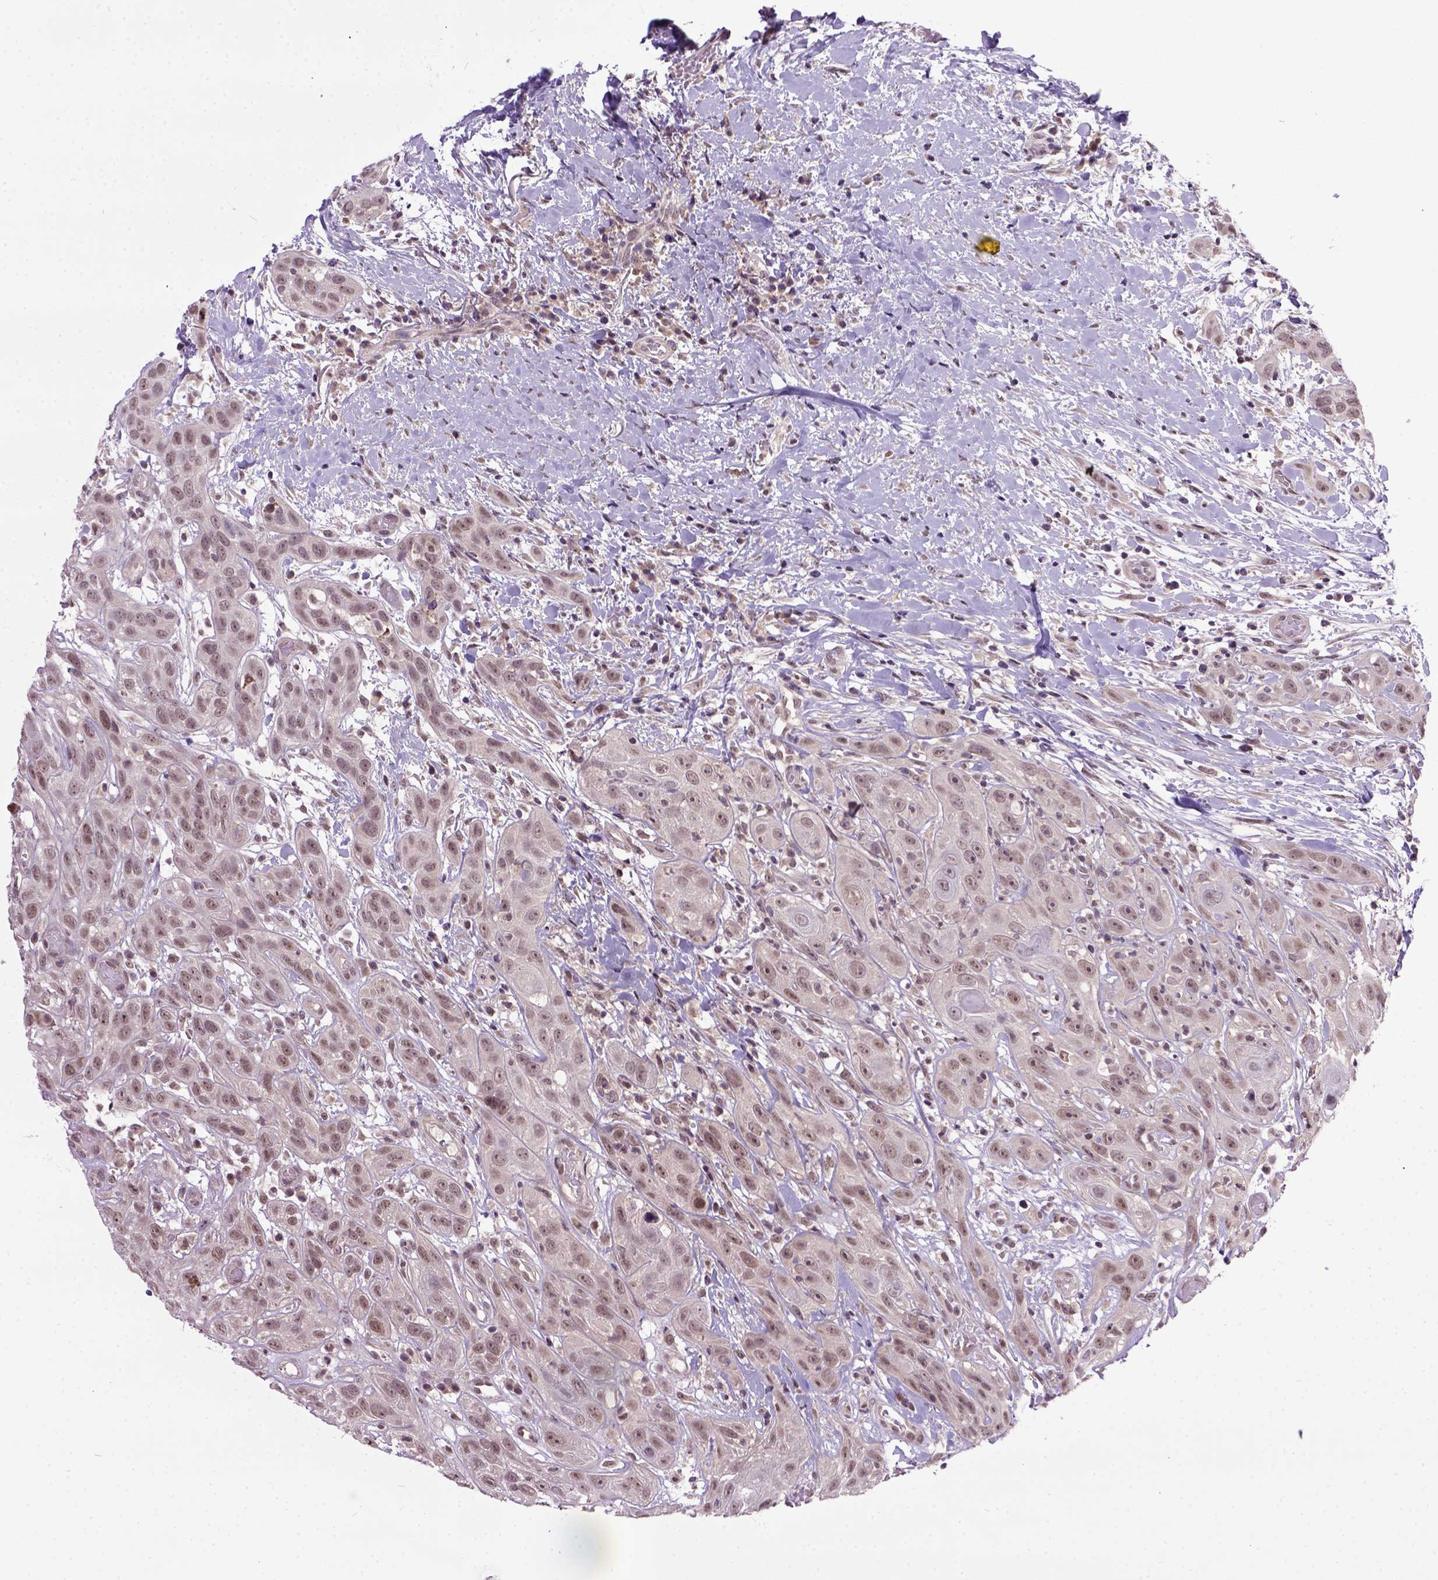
{"staining": {"intensity": "moderate", "quantity": "<25%", "location": "nuclear"}, "tissue": "head and neck cancer", "cell_type": "Tumor cells", "image_type": "cancer", "snomed": [{"axis": "morphology", "description": "Normal tissue, NOS"}, {"axis": "morphology", "description": "Squamous cell carcinoma, NOS"}, {"axis": "topography", "description": "Oral tissue"}, {"axis": "topography", "description": "Salivary gland"}, {"axis": "topography", "description": "Head-Neck"}], "caption": "Immunohistochemistry (IHC) staining of head and neck cancer (squamous cell carcinoma), which exhibits low levels of moderate nuclear expression in about <25% of tumor cells indicating moderate nuclear protein positivity. The staining was performed using DAB (3,3'-diaminobenzidine) (brown) for protein detection and nuclei were counterstained in hematoxylin (blue).", "gene": "RAB43", "patient": {"sex": "female", "age": 62}}